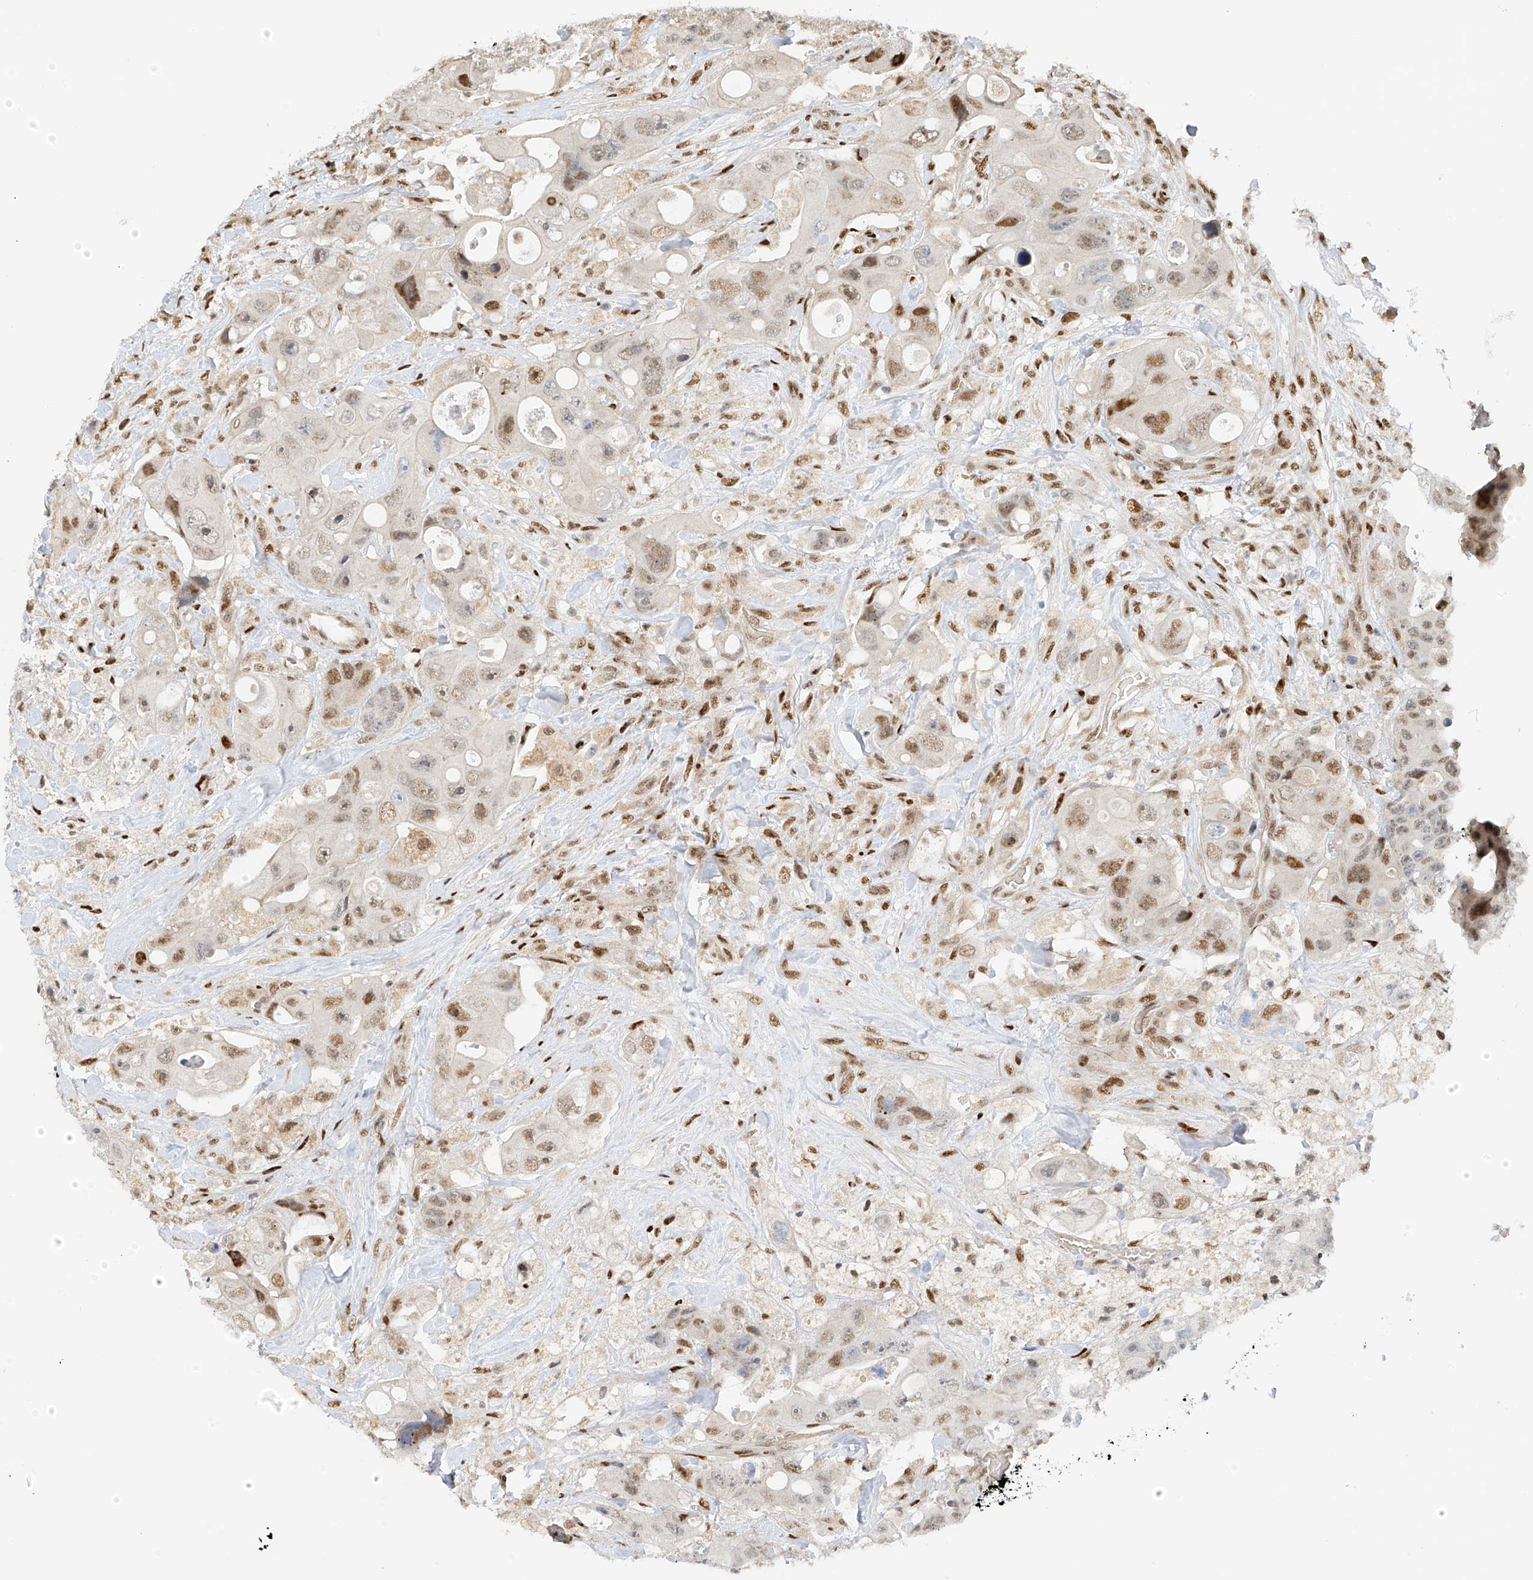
{"staining": {"intensity": "moderate", "quantity": ">75%", "location": "nuclear"}, "tissue": "colorectal cancer", "cell_type": "Tumor cells", "image_type": "cancer", "snomed": [{"axis": "morphology", "description": "Adenocarcinoma, NOS"}, {"axis": "topography", "description": "Colon"}], "caption": "Immunohistochemistry (DAB) staining of adenocarcinoma (colorectal) shows moderate nuclear protein staining in about >75% of tumor cells.", "gene": "ZNF514", "patient": {"sex": "female", "age": 46}}